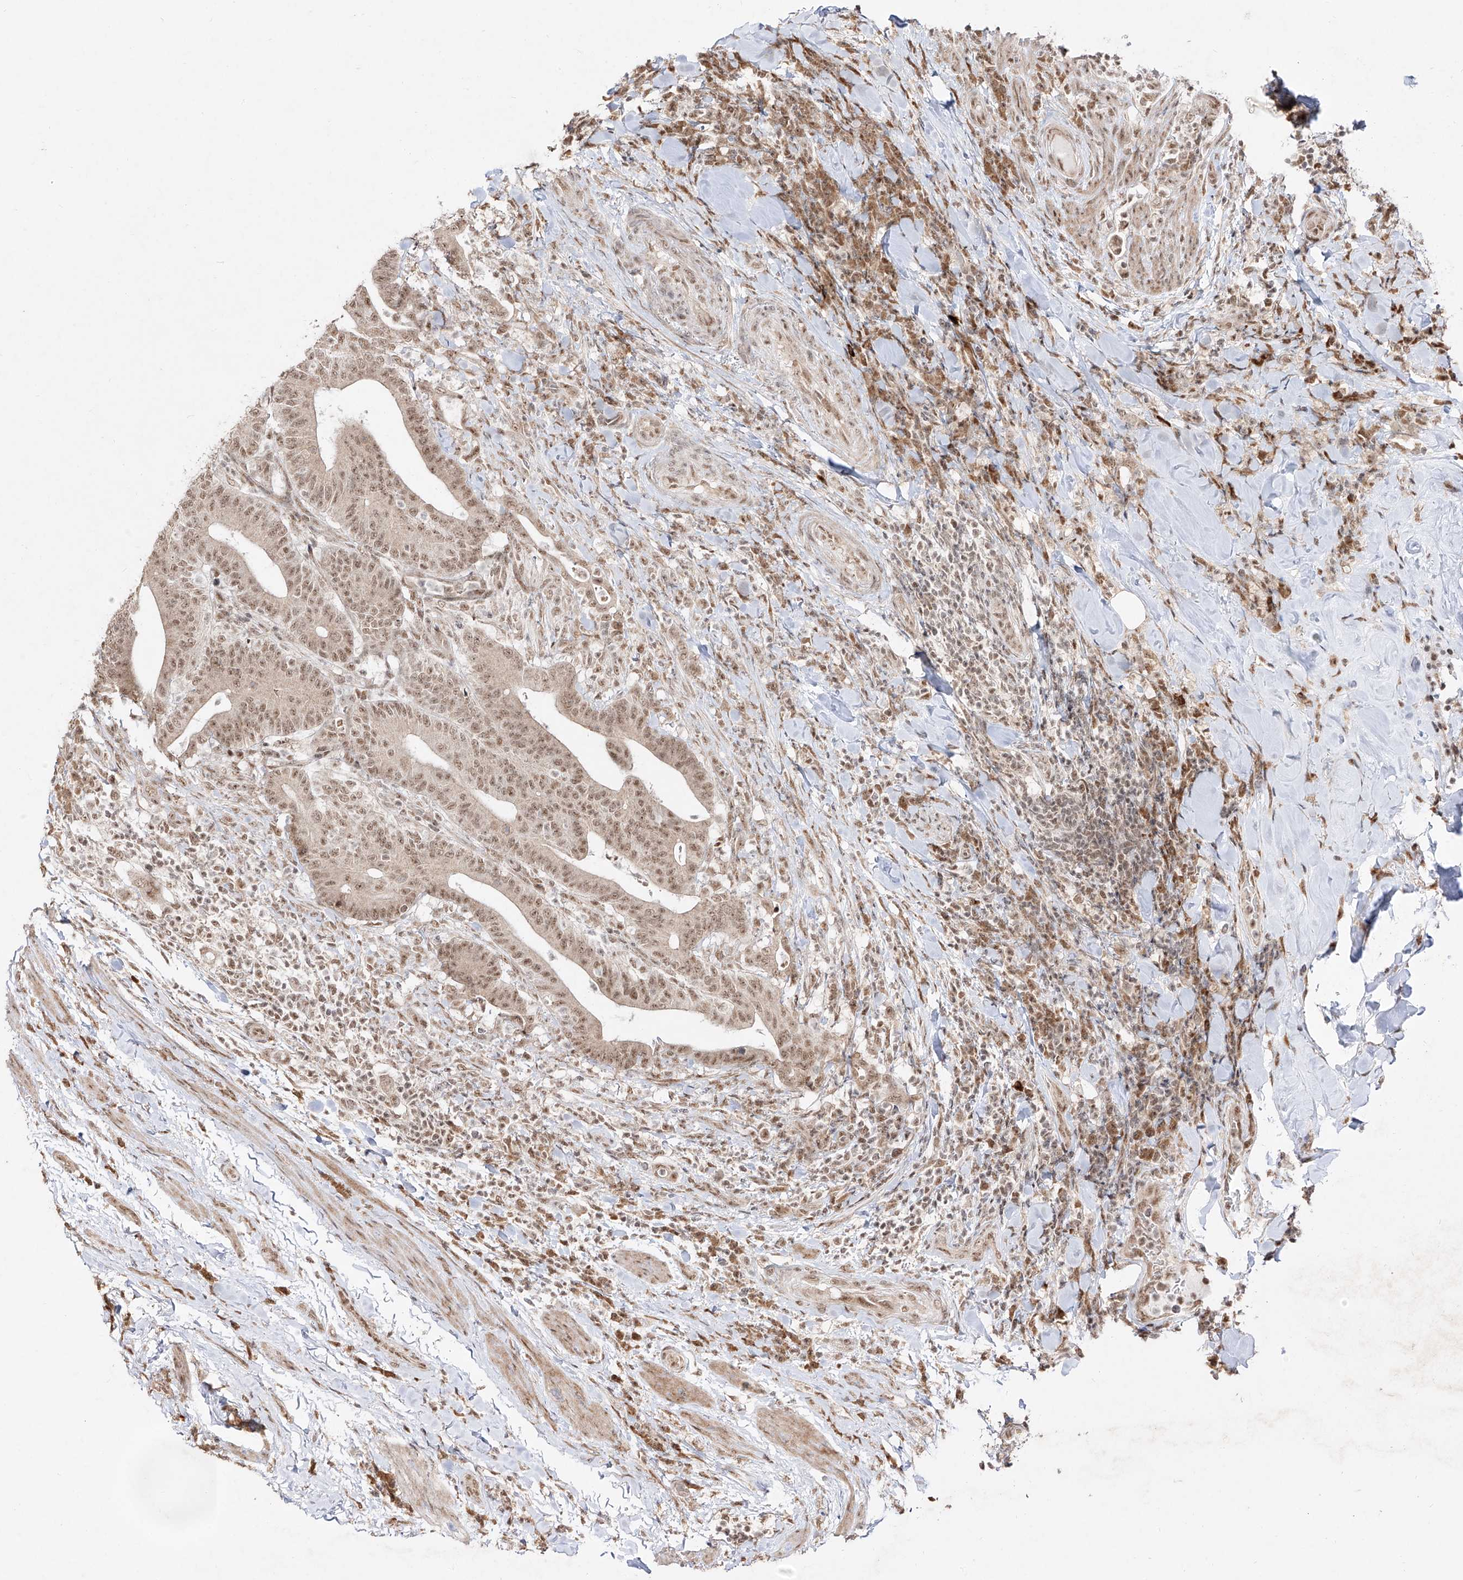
{"staining": {"intensity": "moderate", "quantity": ">75%", "location": "nuclear"}, "tissue": "colorectal cancer", "cell_type": "Tumor cells", "image_type": "cancer", "snomed": [{"axis": "morphology", "description": "Adenocarcinoma, NOS"}, {"axis": "topography", "description": "Colon"}], "caption": "A medium amount of moderate nuclear staining is seen in about >75% of tumor cells in adenocarcinoma (colorectal) tissue. (brown staining indicates protein expression, while blue staining denotes nuclei).", "gene": "SNRNP27", "patient": {"sex": "female", "age": 66}}